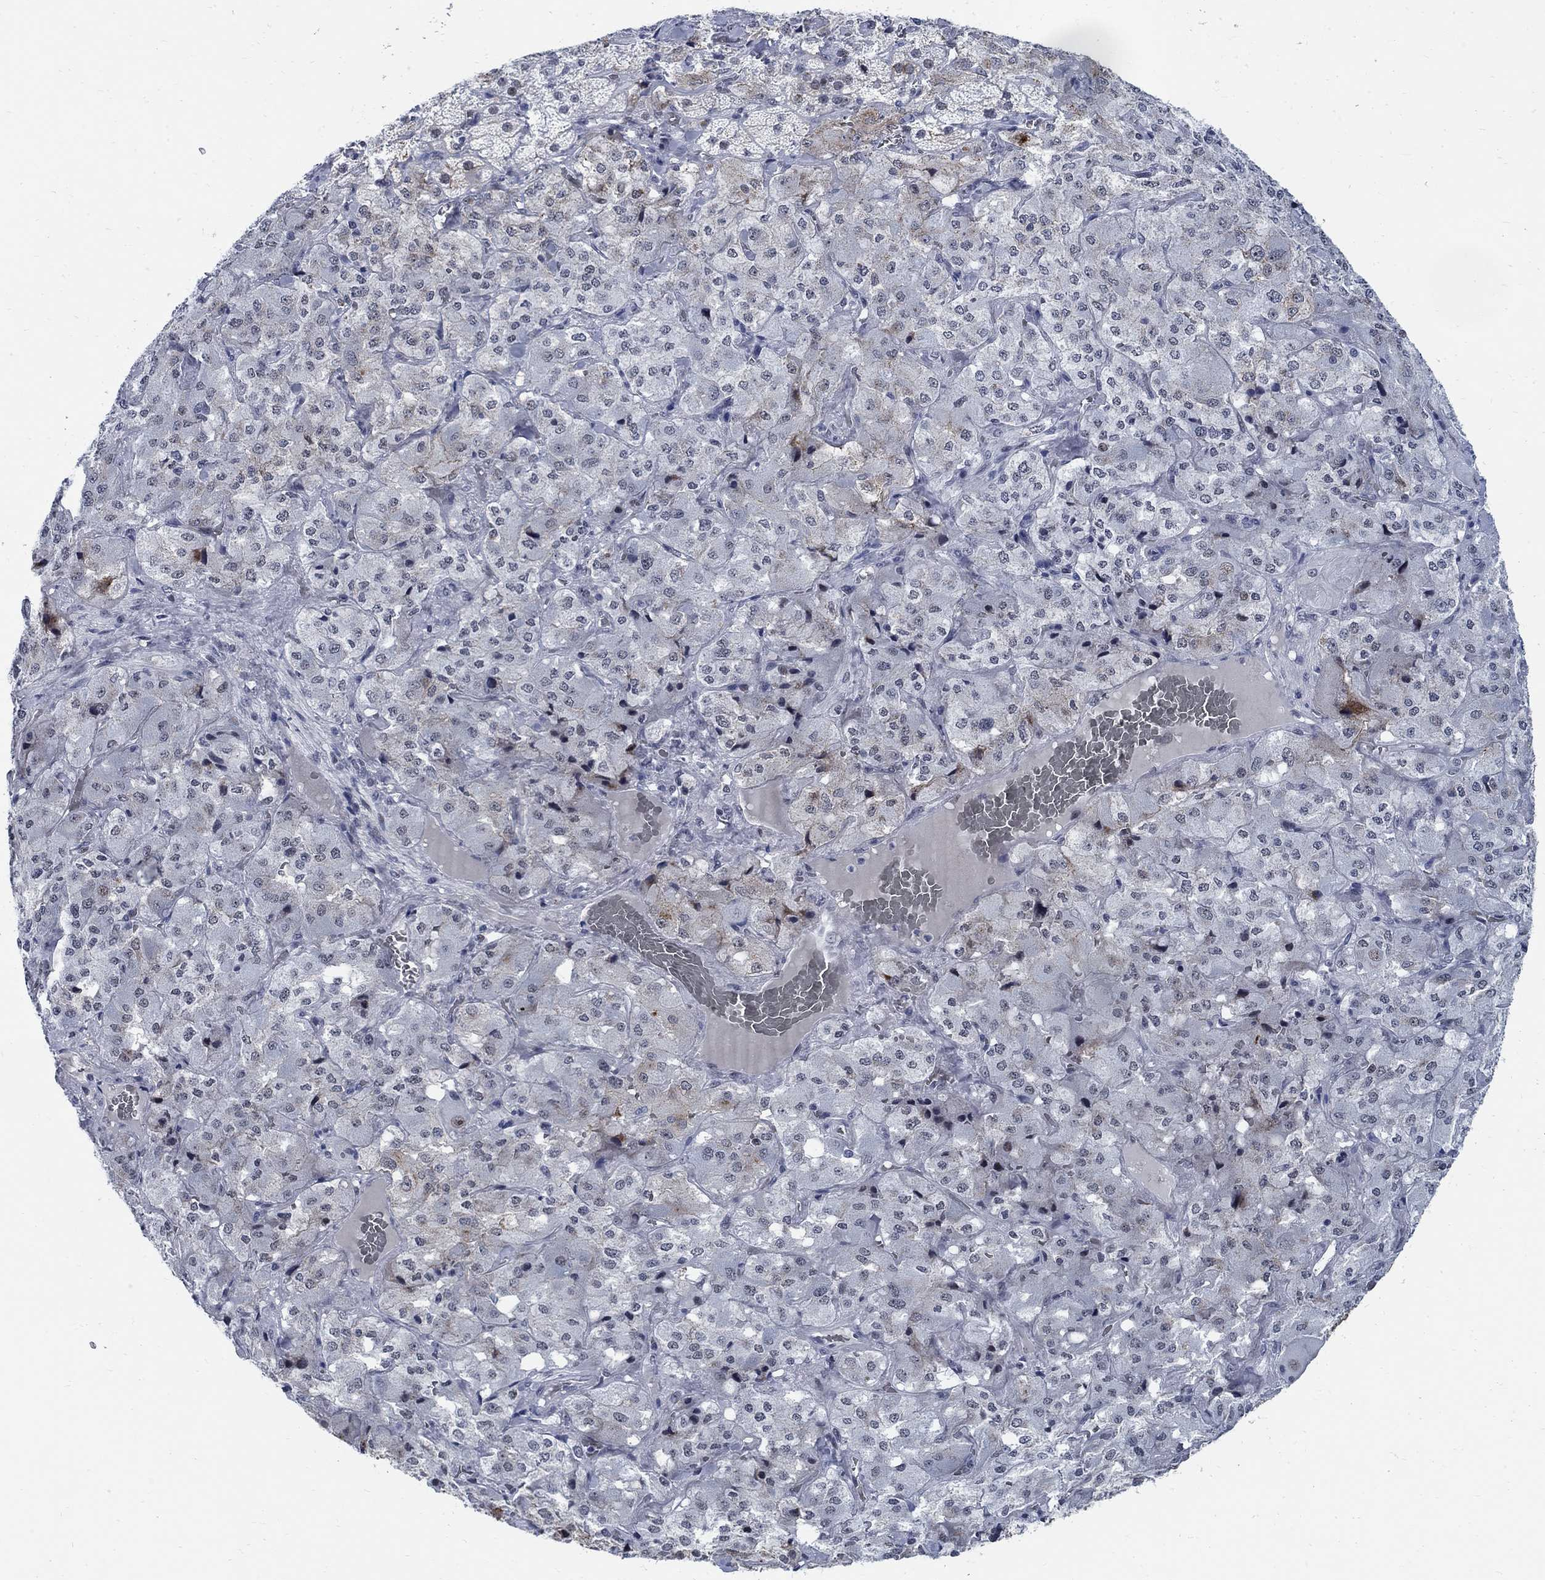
{"staining": {"intensity": "moderate", "quantity": "<25%", "location": "cytoplasmic/membranous"}, "tissue": "adrenal gland", "cell_type": "Glandular cells", "image_type": "normal", "snomed": [{"axis": "morphology", "description": "Normal tissue, NOS"}, {"axis": "topography", "description": "Adrenal gland"}], "caption": "Protein staining of unremarkable adrenal gland demonstrates moderate cytoplasmic/membranous staining in approximately <25% of glandular cells.", "gene": "DLK1", "patient": {"sex": "male", "age": 57}}